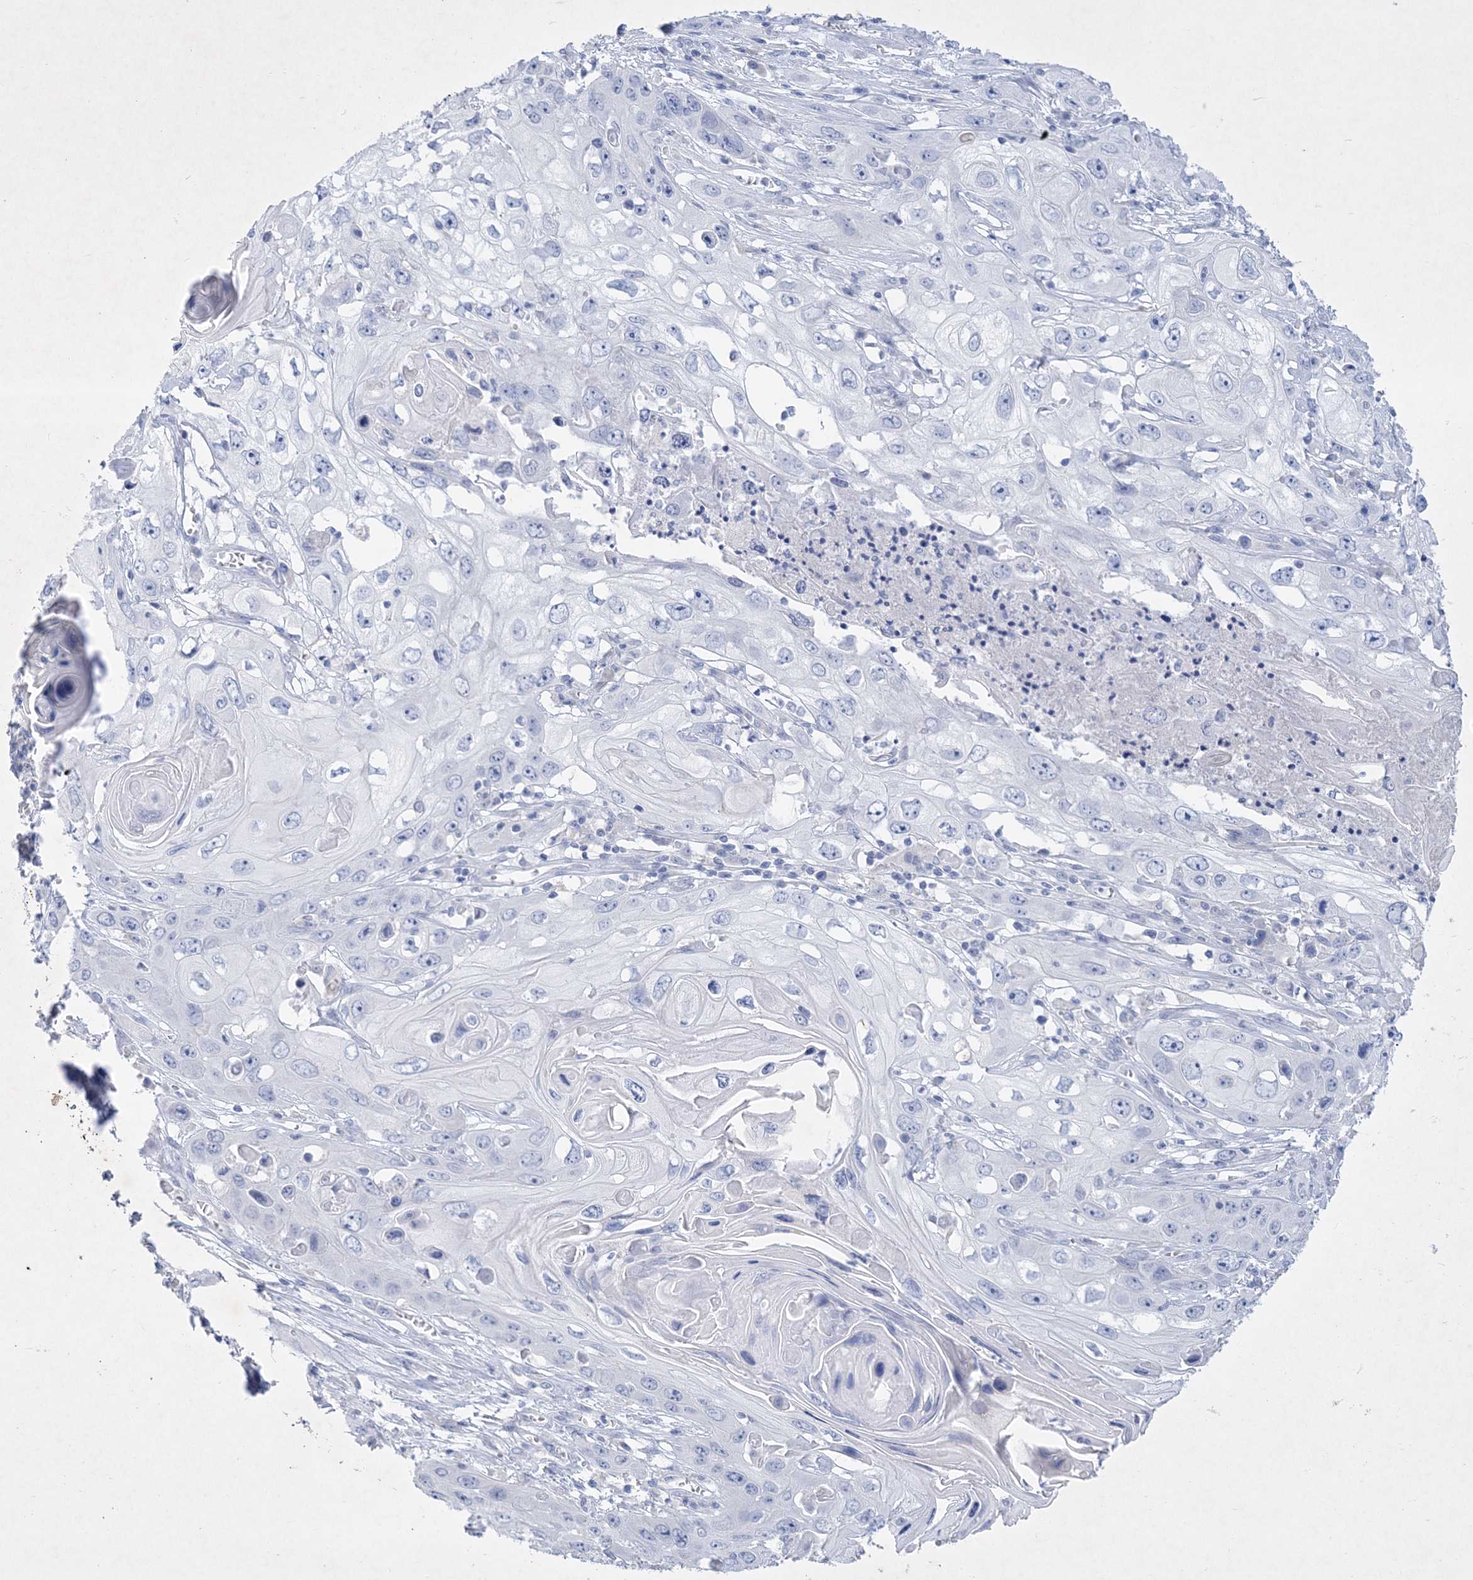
{"staining": {"intensity": "negative", "quantity": "none", "location": "none"}, "tissue": "skin cancer", "cell_type": "Tumor cells", "image_type": "cancer", "snomed": [{"axis": "morphology", "description": "Squamous cell carcinoma, NOS"}, {"axis": "topography", "description": "Skin"}], "caption": "This is an IHC image of skin cancer. There is no positivity in tumor cells.", "gene": "COPS8", "patient": {"sex": "male", "age": 55}}